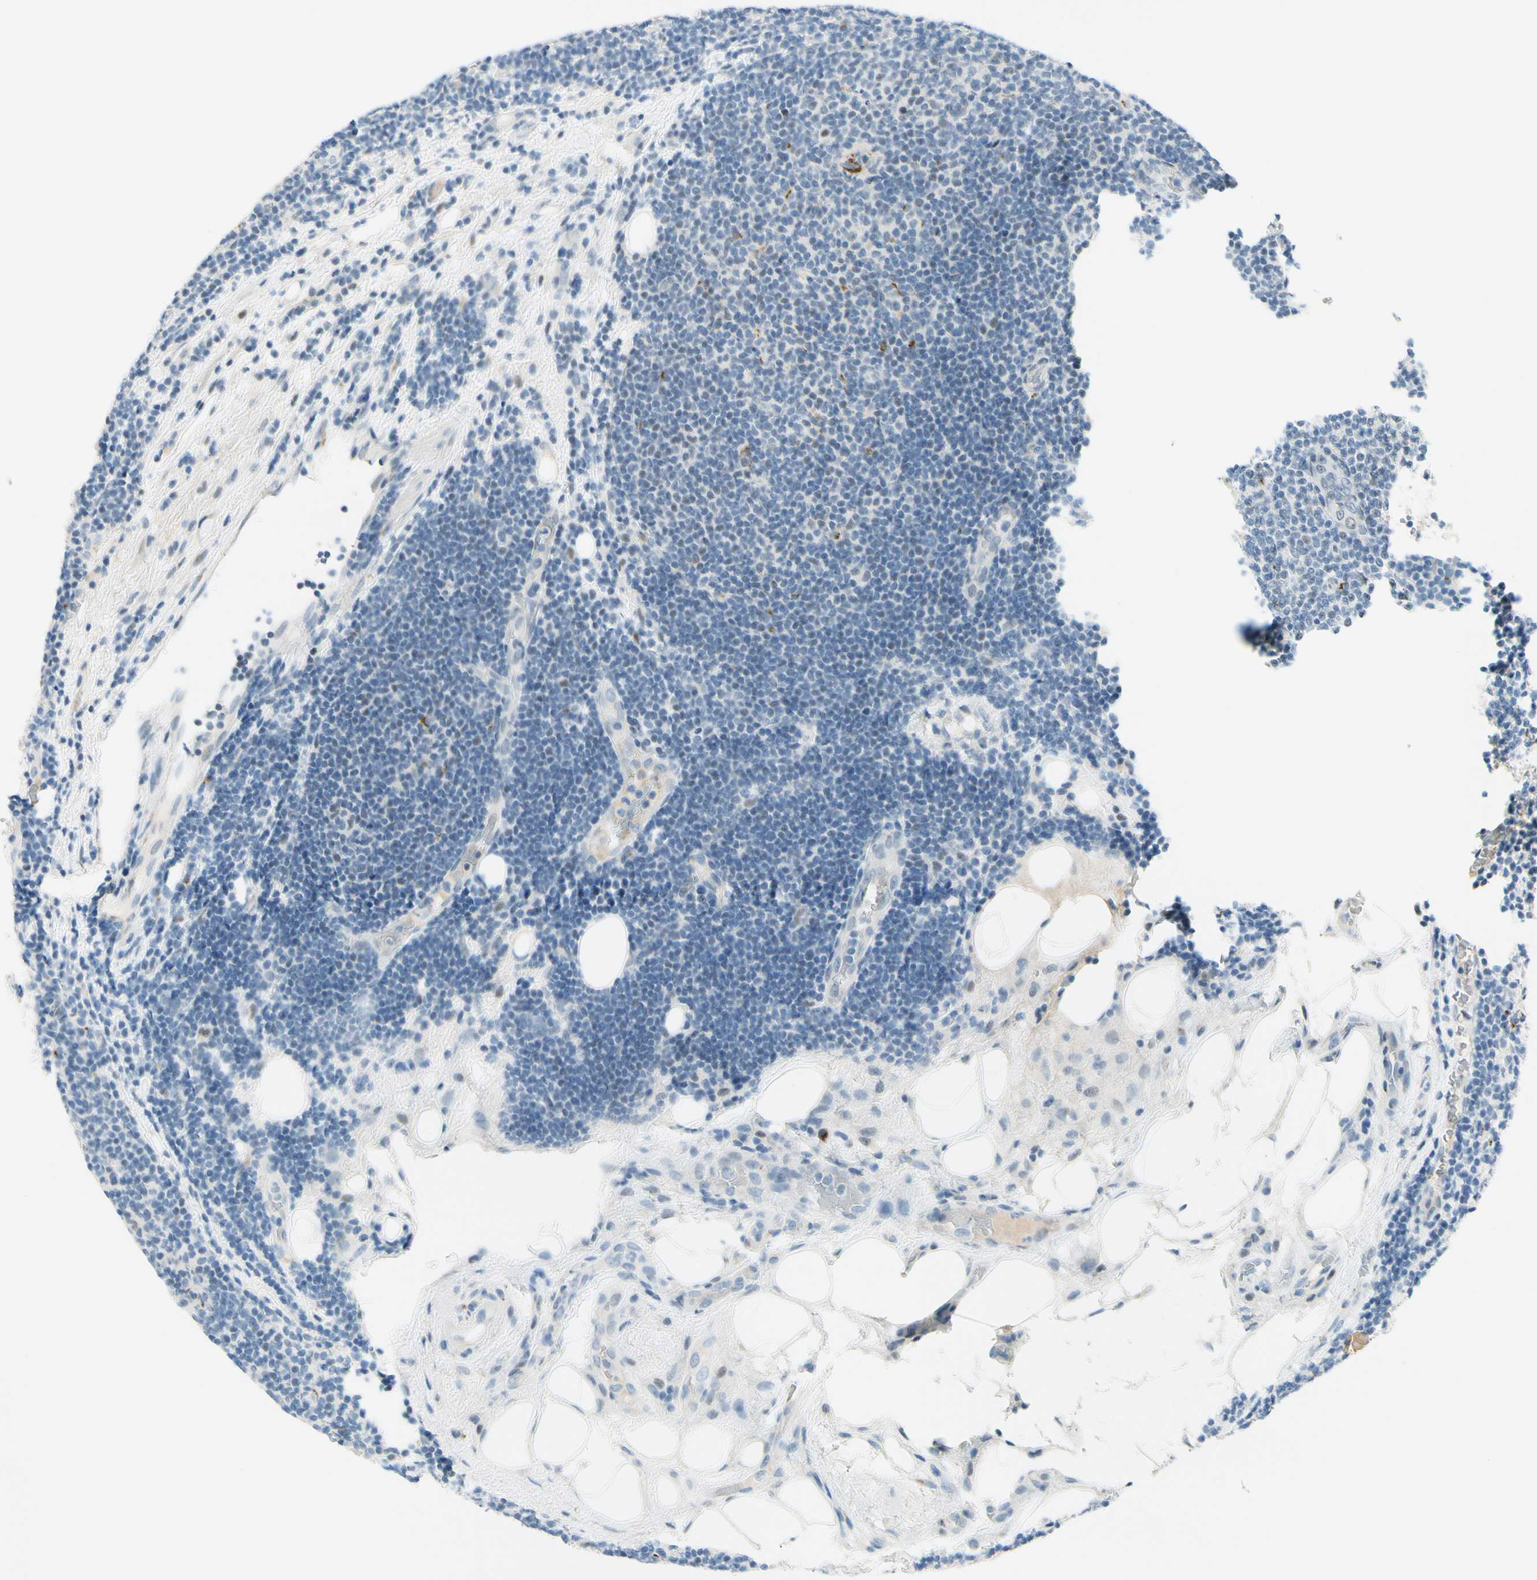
{"staining": {"intensity": "strong", "quantity": "<25%", "location": "cytoplasmic/membranous"}, "tissue": "lymphoma", "cell_type": "Tumor cells", "image_type": "cancer", "snomed": [{"axis": "morphology", "description": "Malignant lymphoma, non-Hodgkin's type, Low grade"}, {"axis": "topography", "description": "Lymph node"}], "caption": "Protein expression by immunohistochemistry demonstrates strong cytoplasmic/membranous staining in approximately <25% of tumor cells in low-grade malignant lymphoma, non-Hodgkin's type.", "gene": "B4GALNT1", "patient": {"sex": "male", "age": 83}}